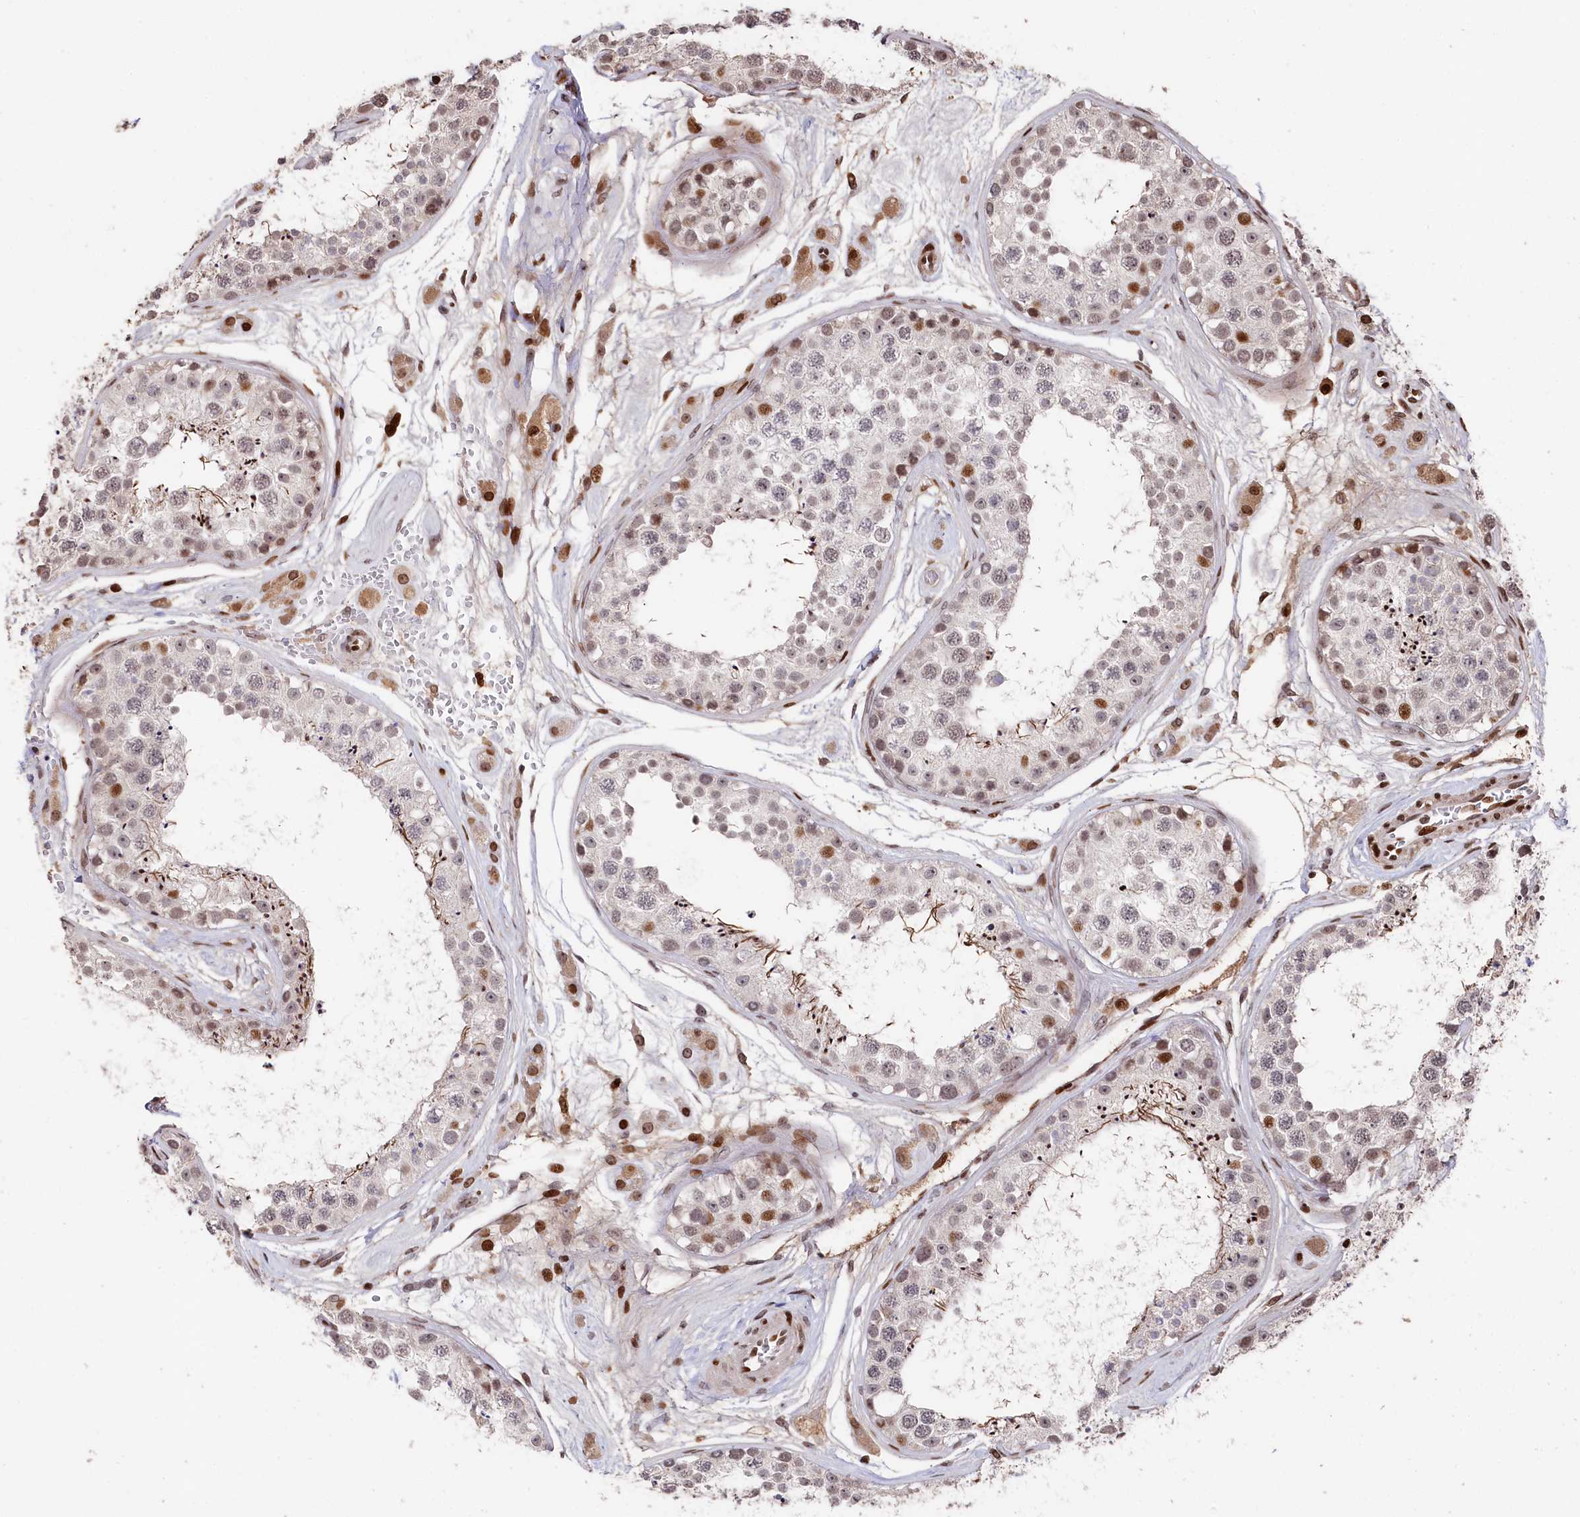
{"staining": {"intensity": "moderate", "quantity": "<25%", "location": "nuclear"}, "tissue": "testis", "cell_type": "Cells in seminiferous ducts", "image_type": "normal", "snomed": [{"axis": "morphology", "description": "Normal tissue, NOS"}, {"axis": "topography", "description": "Testis"}], "caption": "A high-resolution histopathology image shows immunohistochemistry (IHC) staining of normal testis, which shows moderate nuclear staining in about <25% of cells in seminiferous ducts.", "gene": "MCF2L2", "patient": {"sex": "male", "age": 25}}